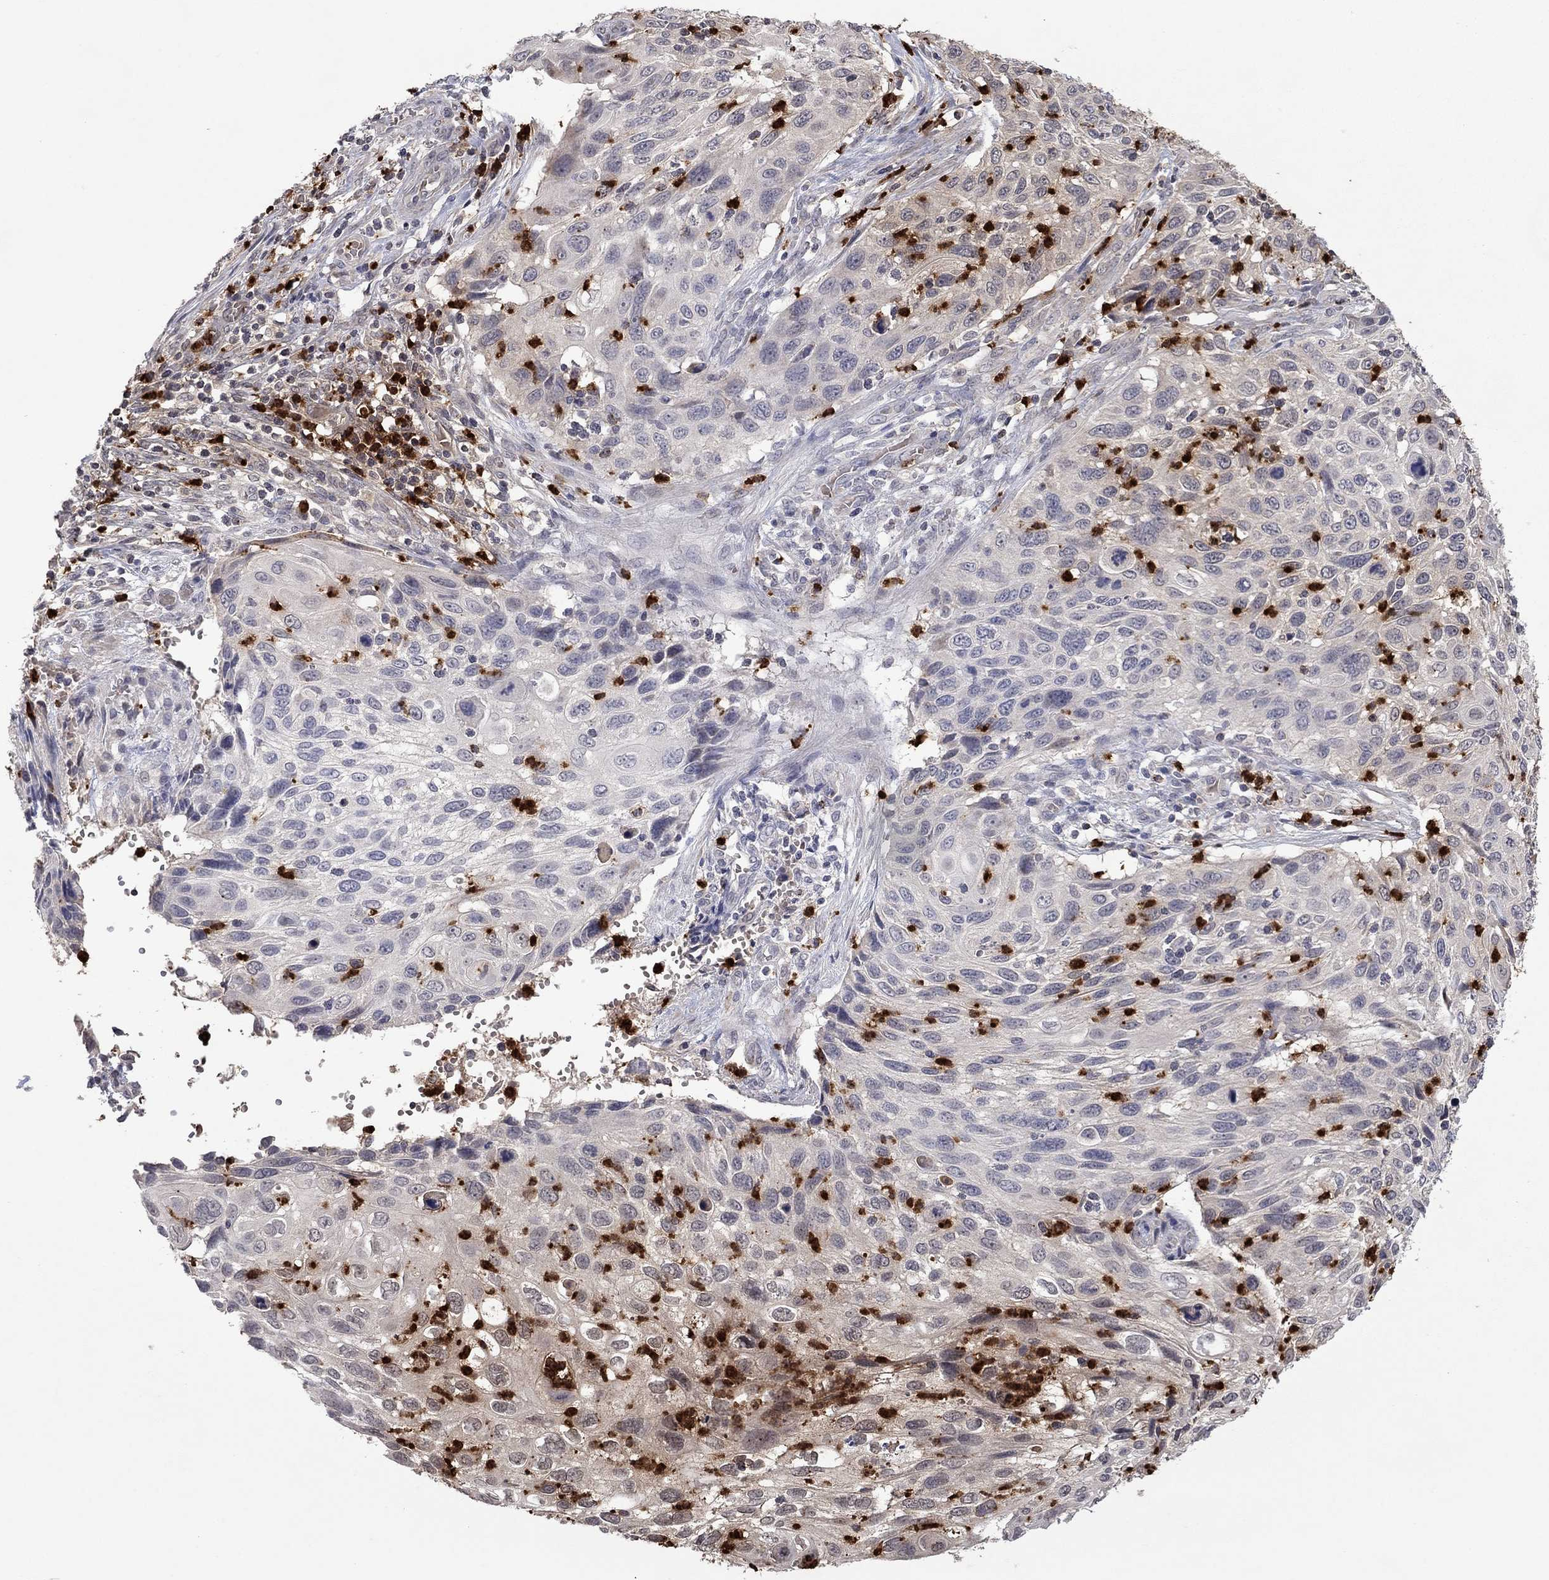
{"staining": {"intensity": "negative", "quantity": "none", "location": "none"}, "tissue": "cervical cancer", "cell_type": "Tumor cells", "image_type": "cancer", "snomed": [{"axis": "morphology", "description": "Squamous cell carcinoma, NOS"}, {"axis": "topography", "description": "Cervix"}], "caption": "IHC photomicrograph of human cervical cancer (squamous cell carcinoma) stained for a protein (brown), which reveals no positivity in tumor cells.", "gene": "CCL5", "patient": {"sex": "female", "age": 70}}